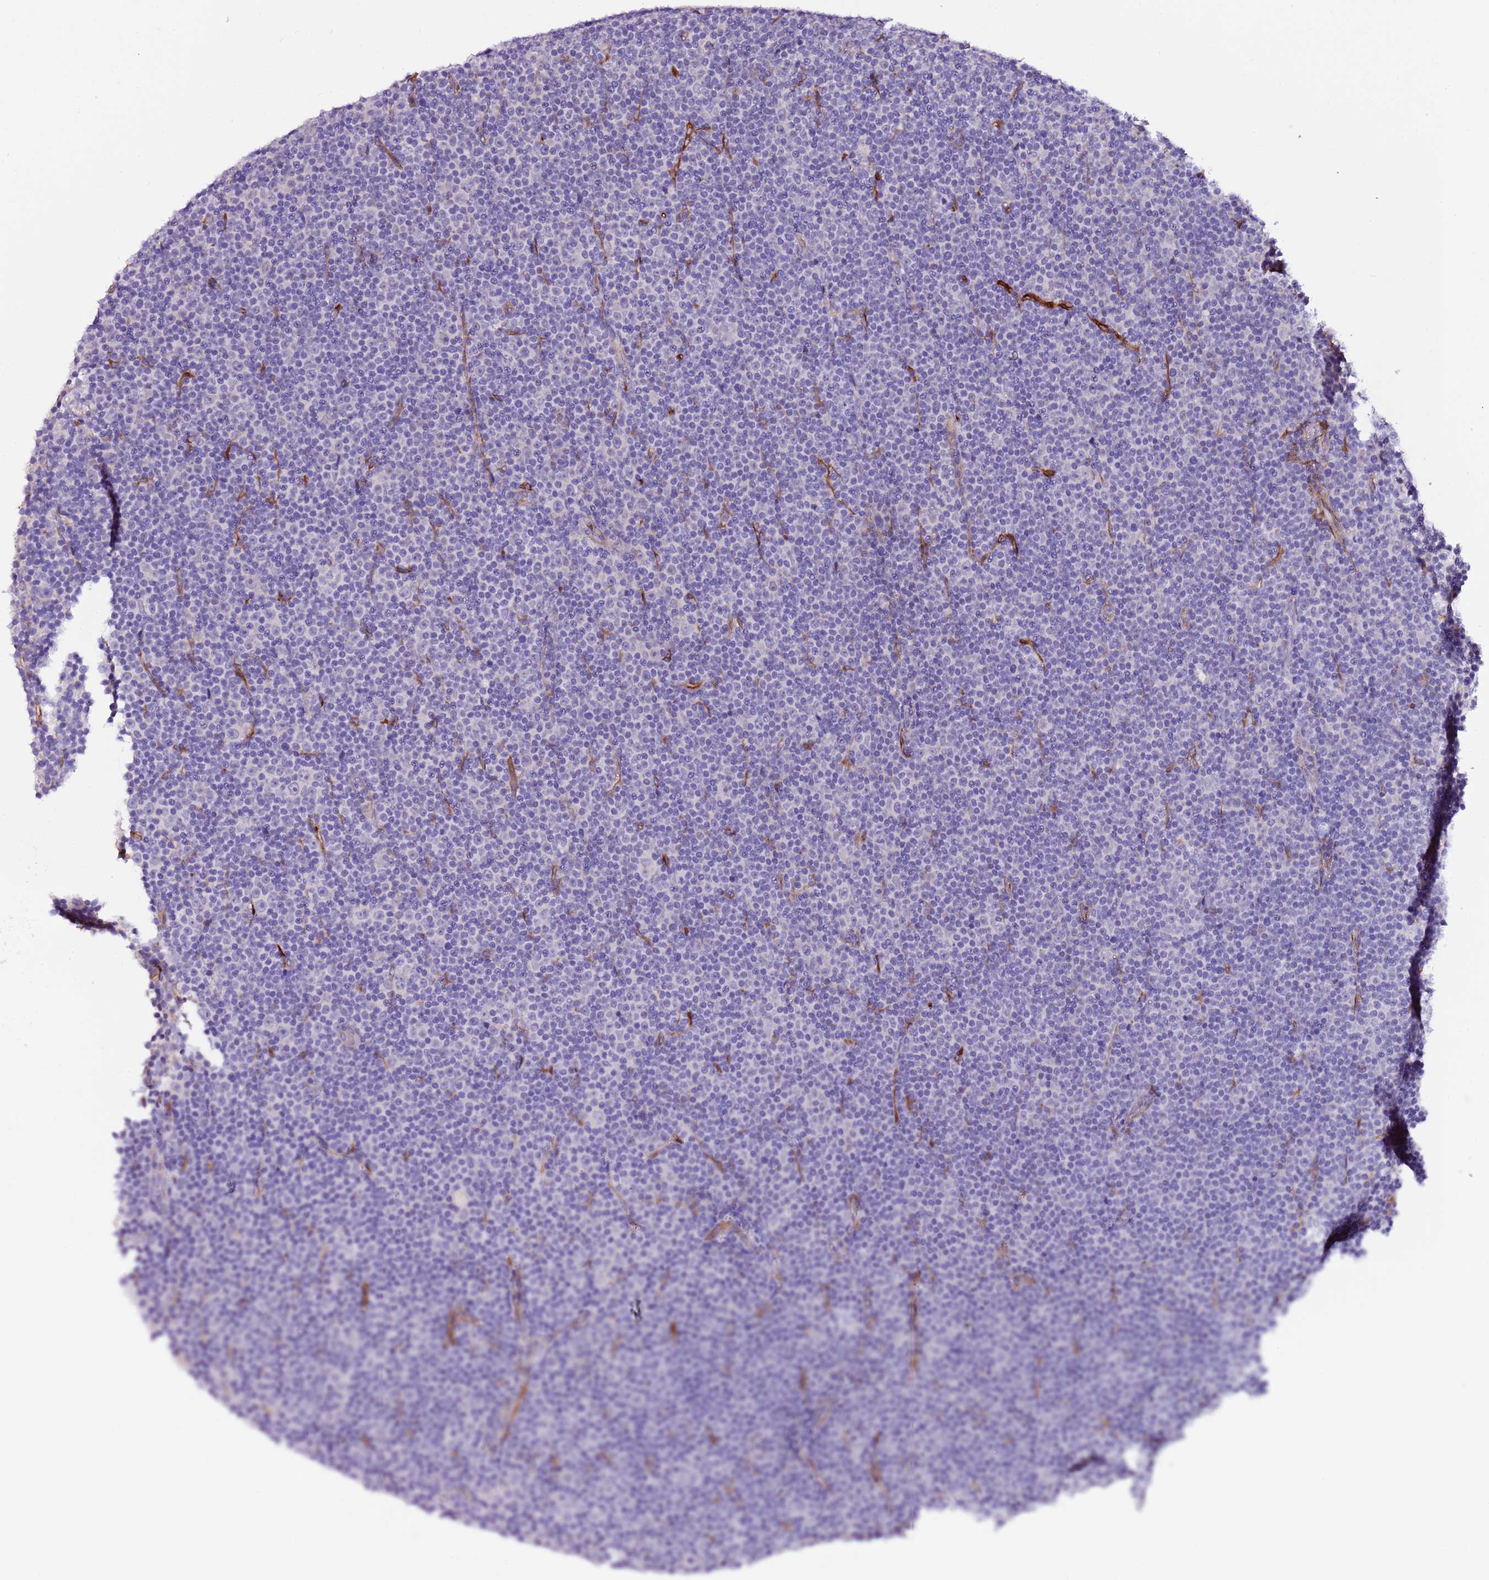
{"staining": {"intensity": "negative", "quantity": "none", "location": "none"}, "tissue": "lymphoma", "cell_type": "Tumor cells", "image_type": "cancer", "snomed": [{"axis": "morphology", "description": "Malignant lymphoma, non-Hodgkin's type, Low grade"}, {"axis": "topography", "description": "Lymph node"}], "caption": "DAB immunohistochemical staining of human low-grade malignant lymphoma, non-Hodgkin's type displays no significant staining in tumor cells.", "gene": "FAM174C", "patient": {"sex": "female", "age": 67}}